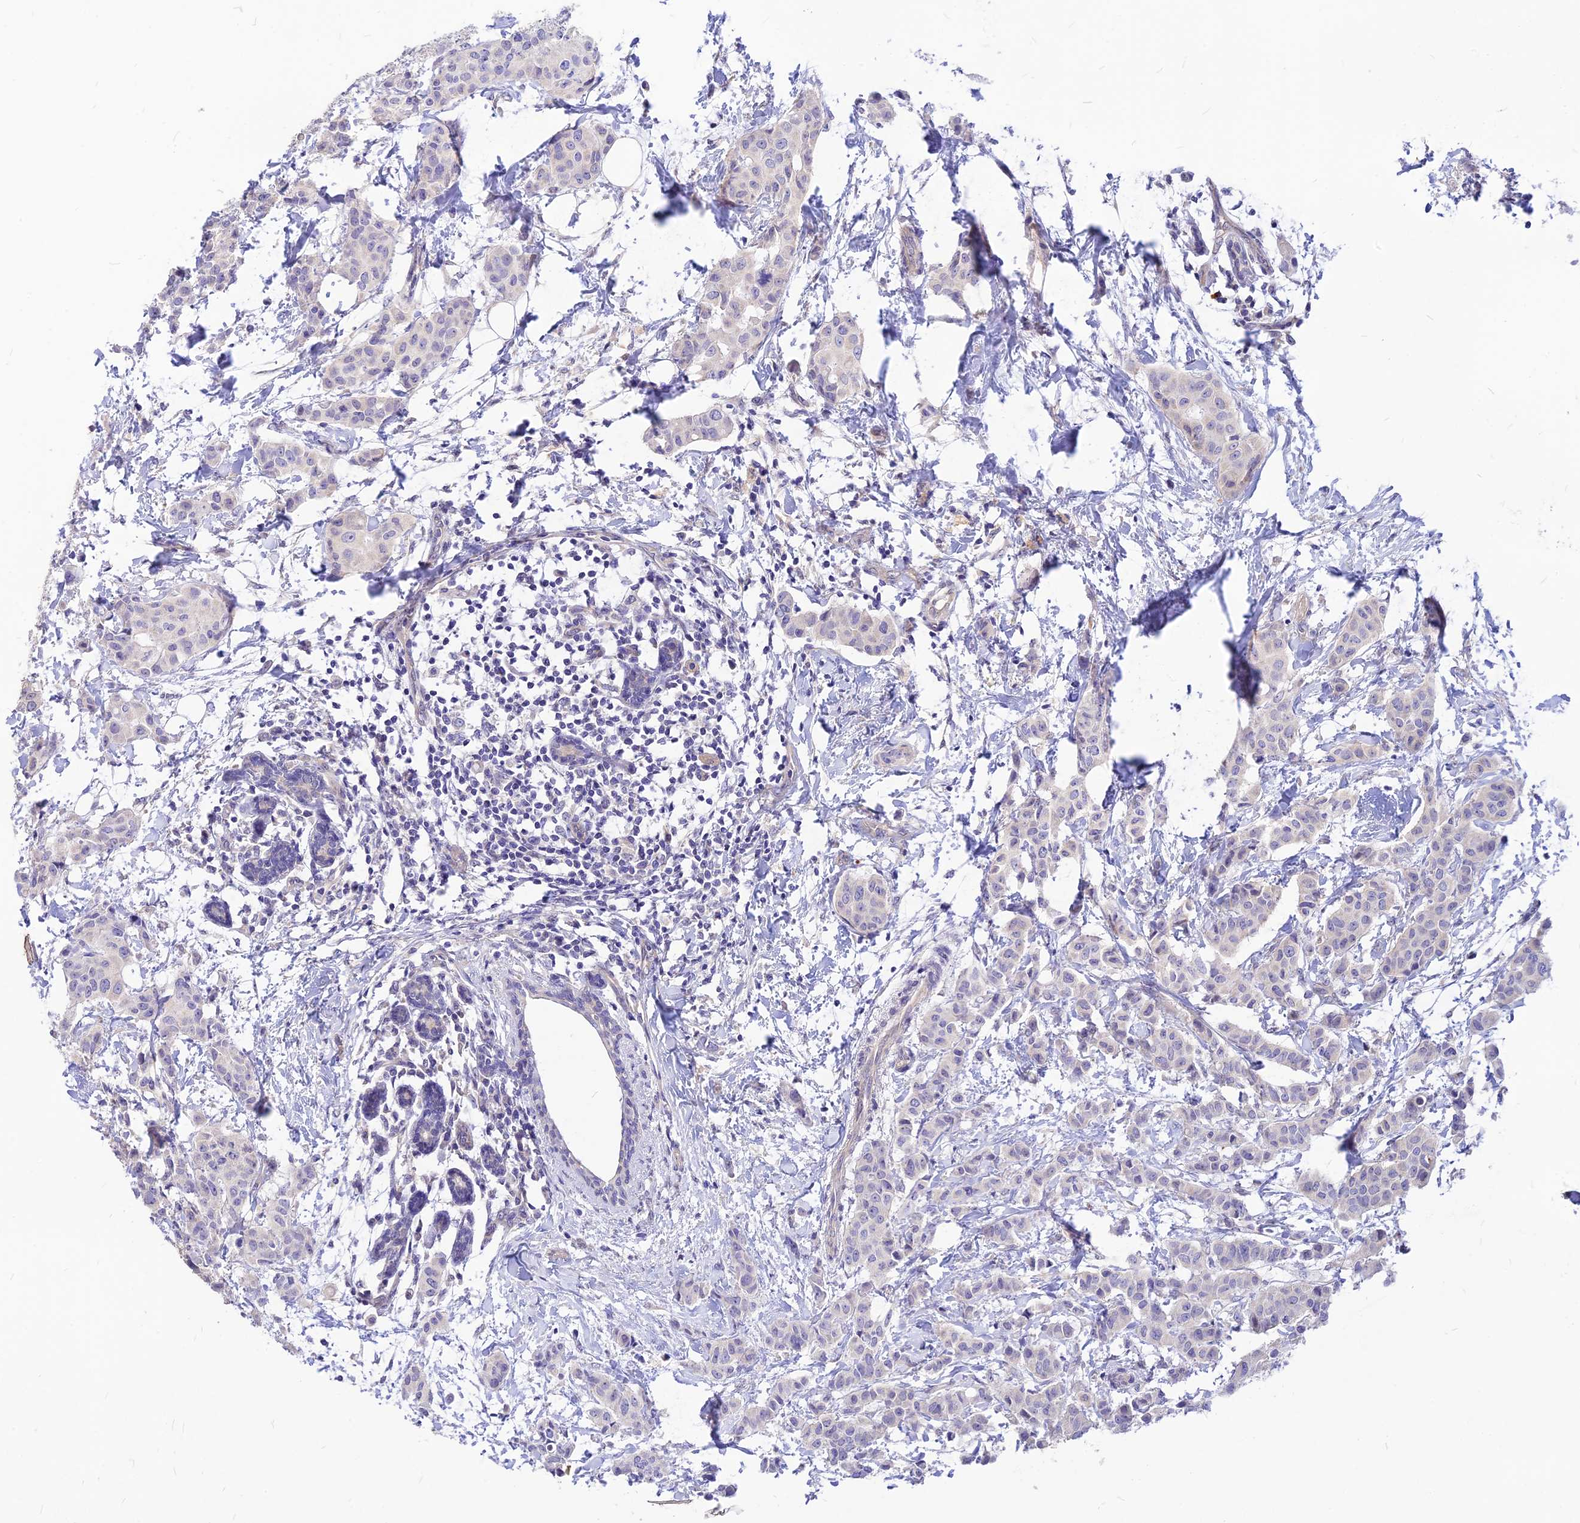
{"staining": {"intensity": "negative", "quantity": "none", "location": "none"}, "tissue": "breast cancer", "cell_type": "Tumor cells", "image_type": "cancer", "snomed": [{"axis": "morphology", "description": "Duct carcinoma"}, {"axis": "topography", "description": "Breast"}], "caption": "The image demonstrates no staining of tumor cells in breast invasive ductal carcinoma. The staining was performed using DAB to visualize the protein expression in brown, while the nuclei were stained in blue with hematoxylin (Magnification: 20x).", "gene": "CZIB", "patient": {"sex": "female", "age": 40}}